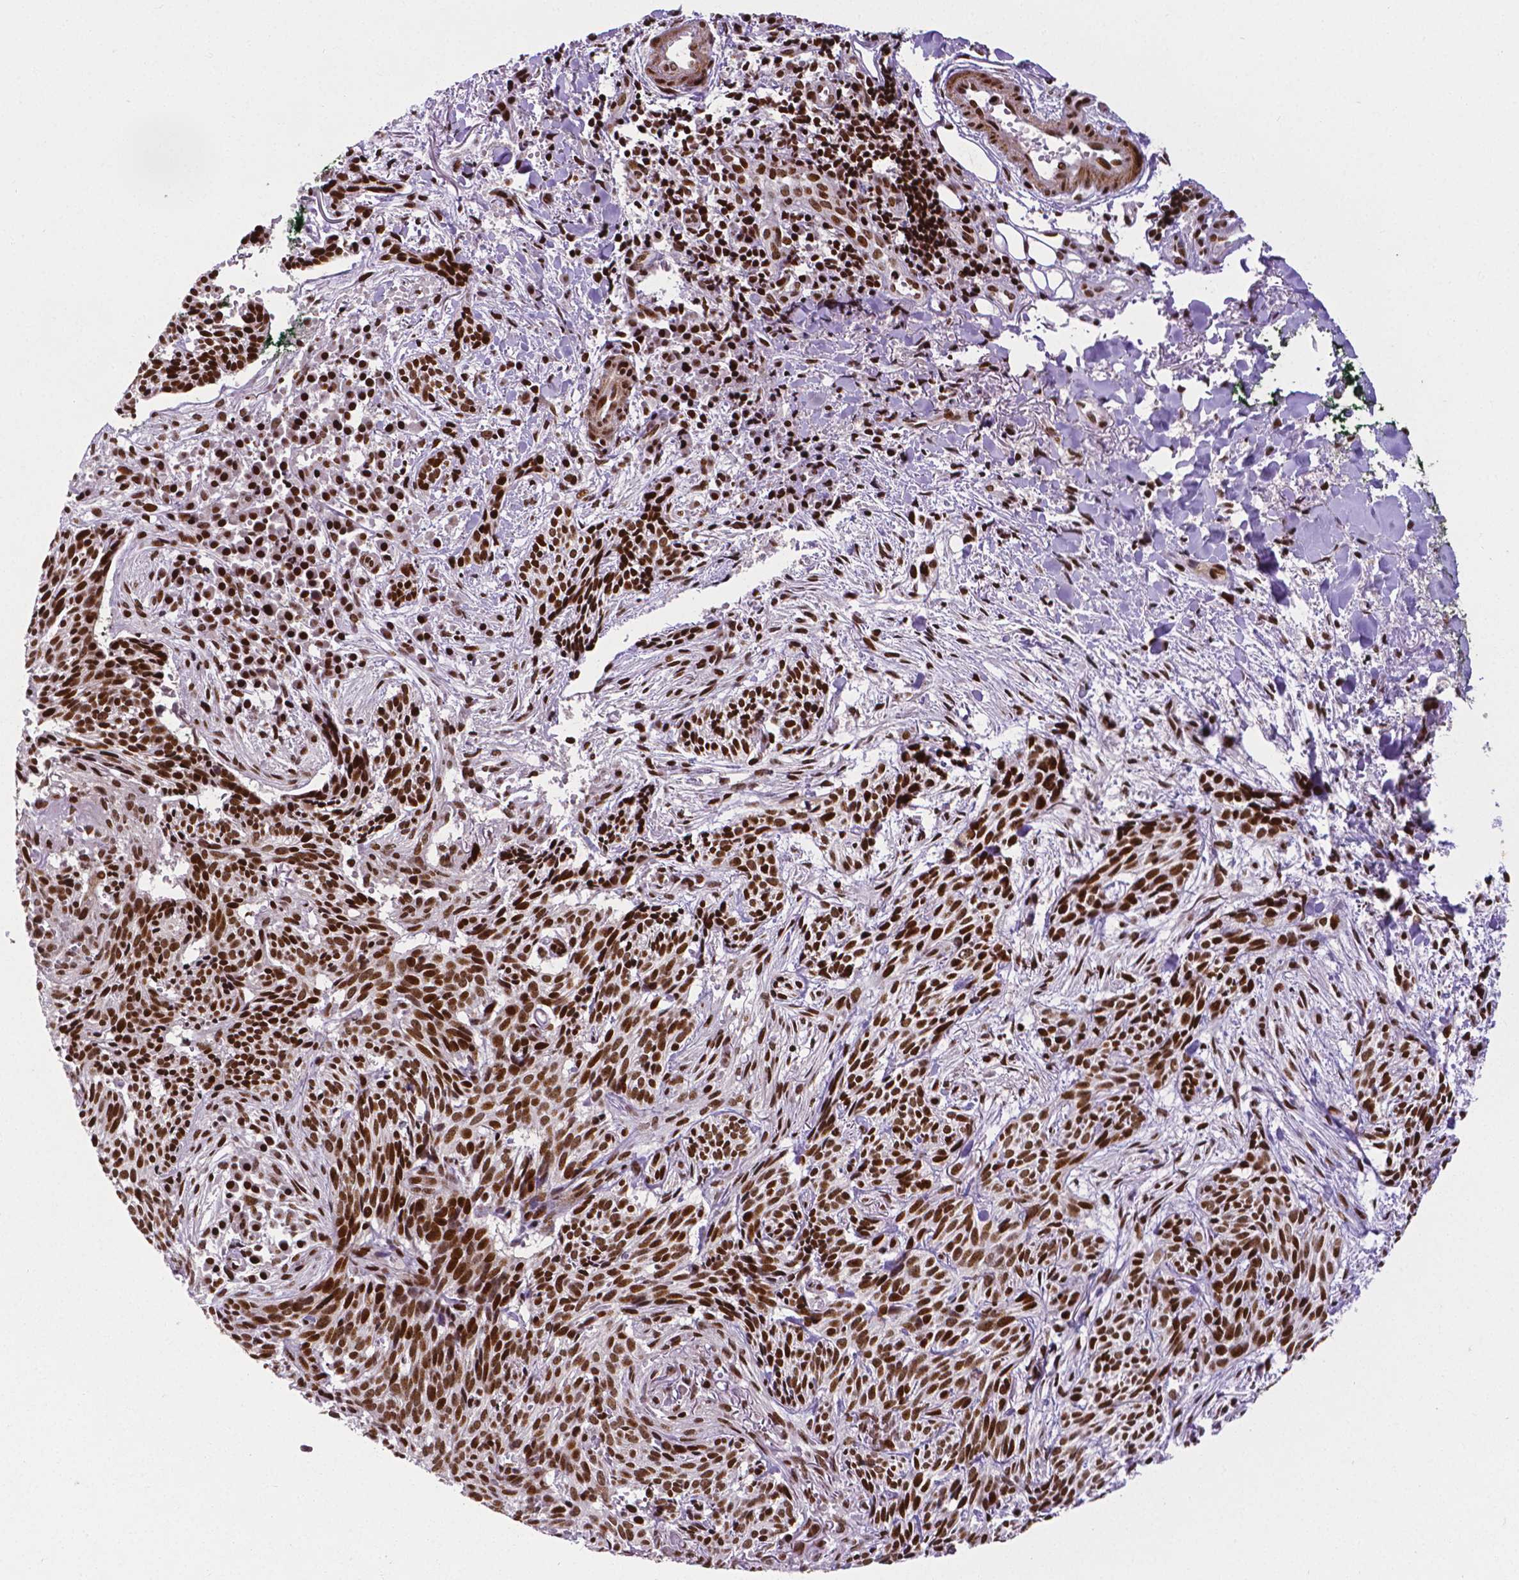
{"staining": {"intensity": "strong", "quantity": ">75%", "location": "nuclear"}, "tissue": "skin cancer", "cell_type": "Tumor cells", "image_type": "cancer", "snomed": [{"axis": "morphology", "description": "Basal cell carcinoma"}, {"axis": "topography", "description": "Skin"}], "caption": "A histopathology image of human skin cancer (basal cell carcinoma) stained for a protein reveals strong nuclear brown staining in tumor cells.", "gene": "CTCF", "patient": {"sex": "male", "age": 71}}